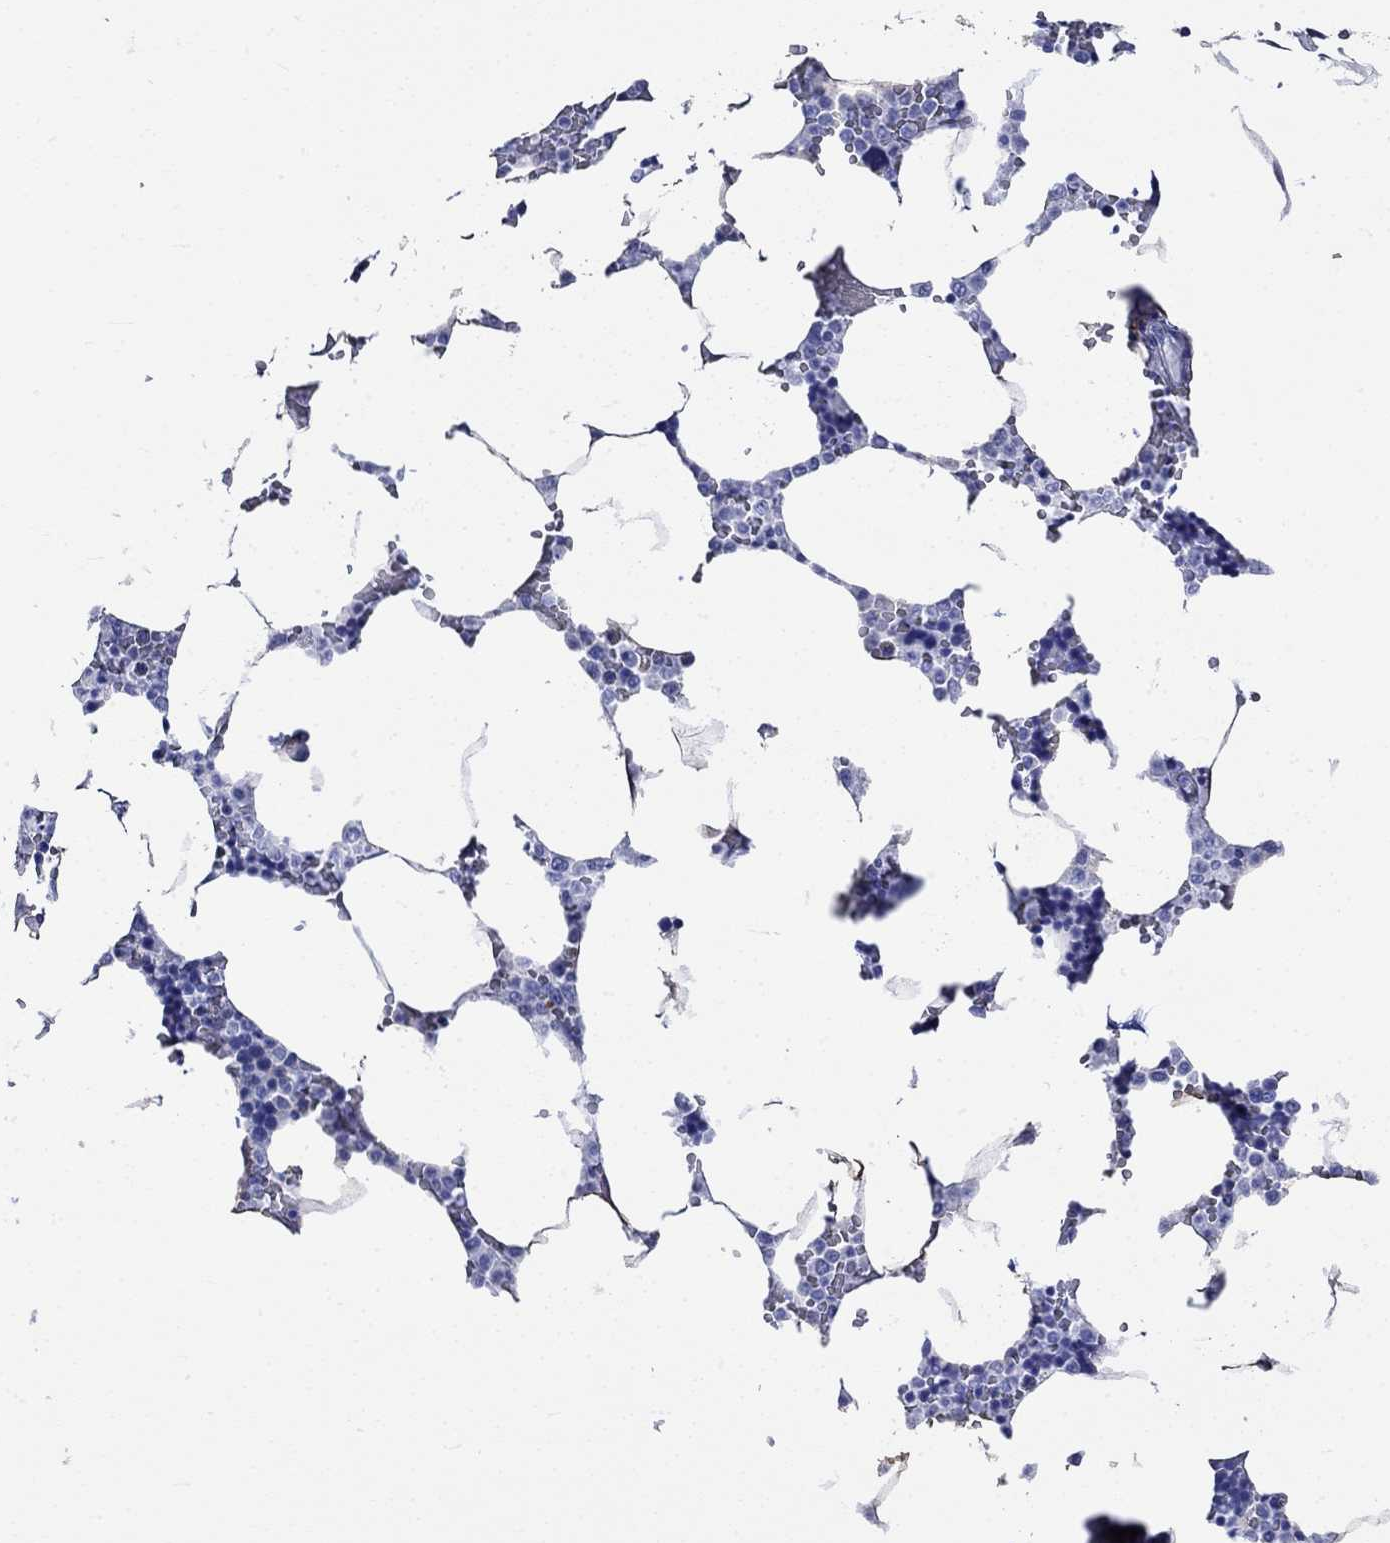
{"staining": {"intensity": "negative", "quantity": "none", "location": "none"}, "tissue": "bone marrow", "cell_type": "Hematopoietic cells", "image_type": "normal", "snomed": [{"axis": "morphology", "description": "Normal tissue, NOS"}, {"axis": "topography", "description": "Bone marrow"}], "caption": "Immunohistochemical staining of benign human bone marrow reveals no significant positivity in hematopoietic cells. The staining is performed using DAB brown chromogen with nuclei counter-stained in using hematoxylin.", "gene": "CRYAB", "patient": {"sex": "male", "age": 63}}